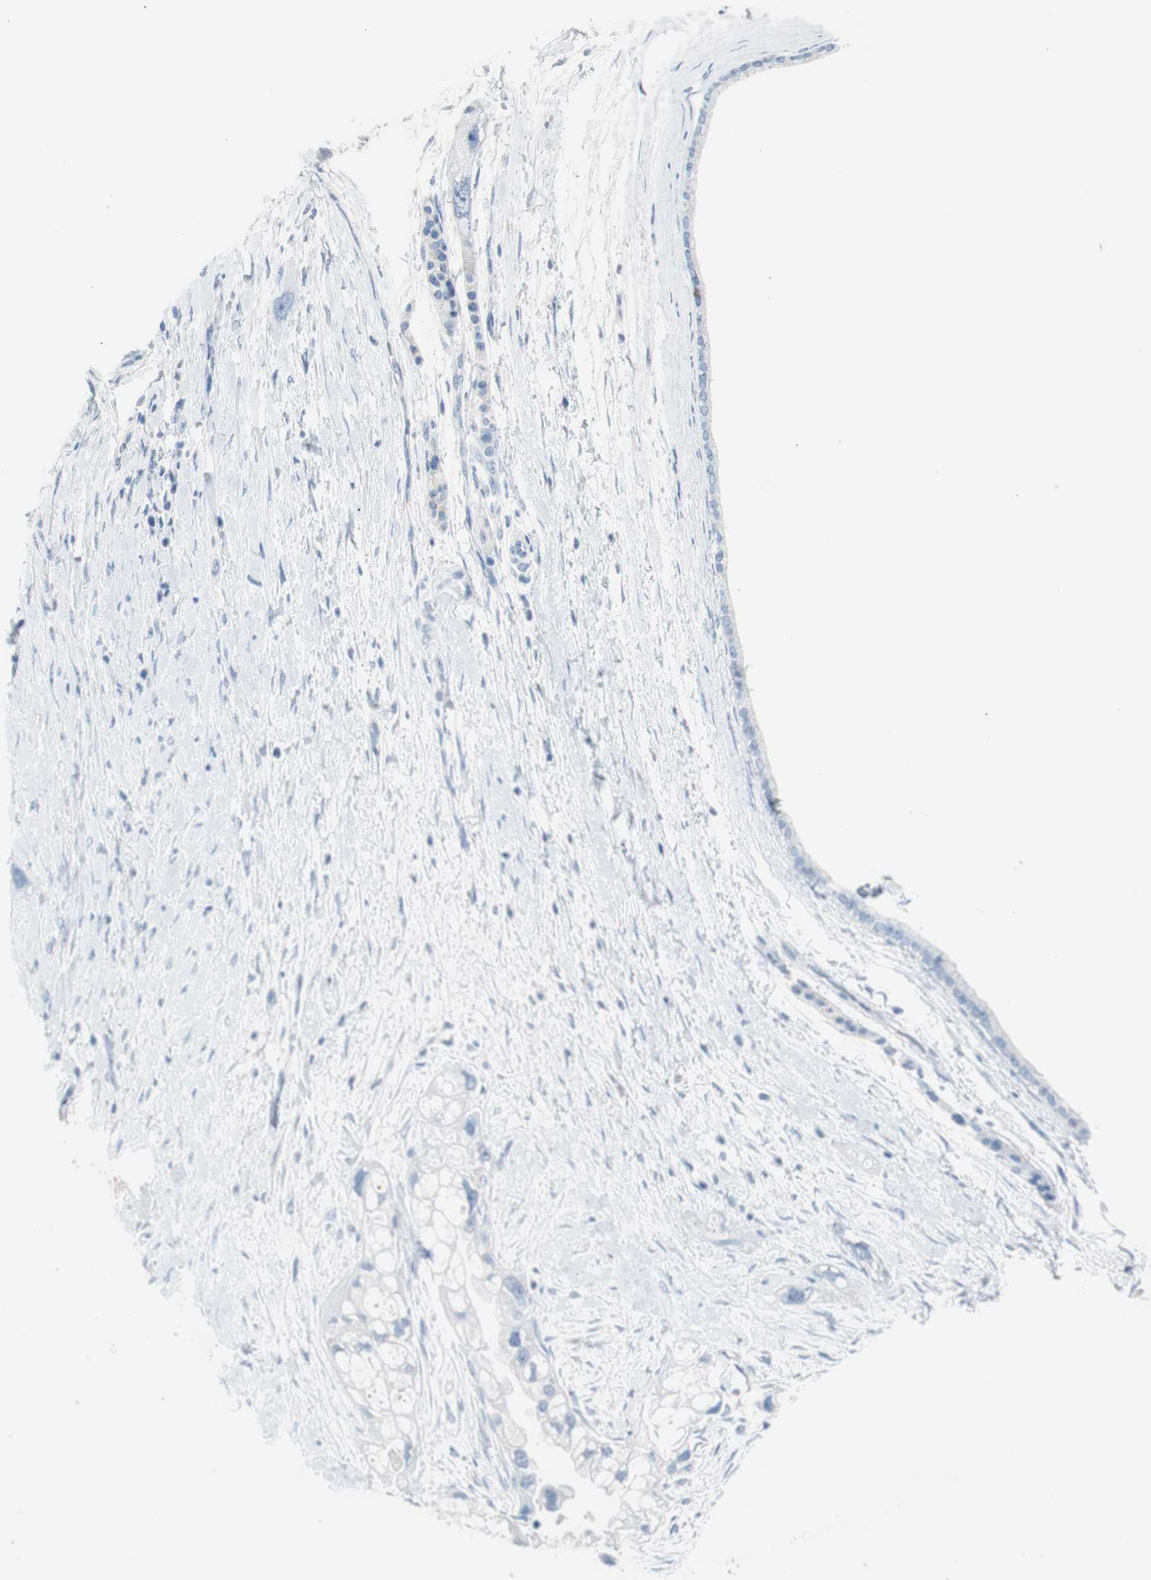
{"staining": {"intensity": "negative", "quantity": "none", "location": "none"}, "tissue": "pancreatic cancer", "cell_type": "Tumor cells", "image_type": "cancer", "snomed": [{"axis": "morphology", "description": "Adenocarcinoma, NOS"}, {"axis": "topography", "description": "Pancreas"}], "caption": "The image demonstrates no staining of tumor cells in pancreatic cancer (adenocarcinoma).", "gene": "S100A7", "patient": {"sex": "female", "age": 77}}